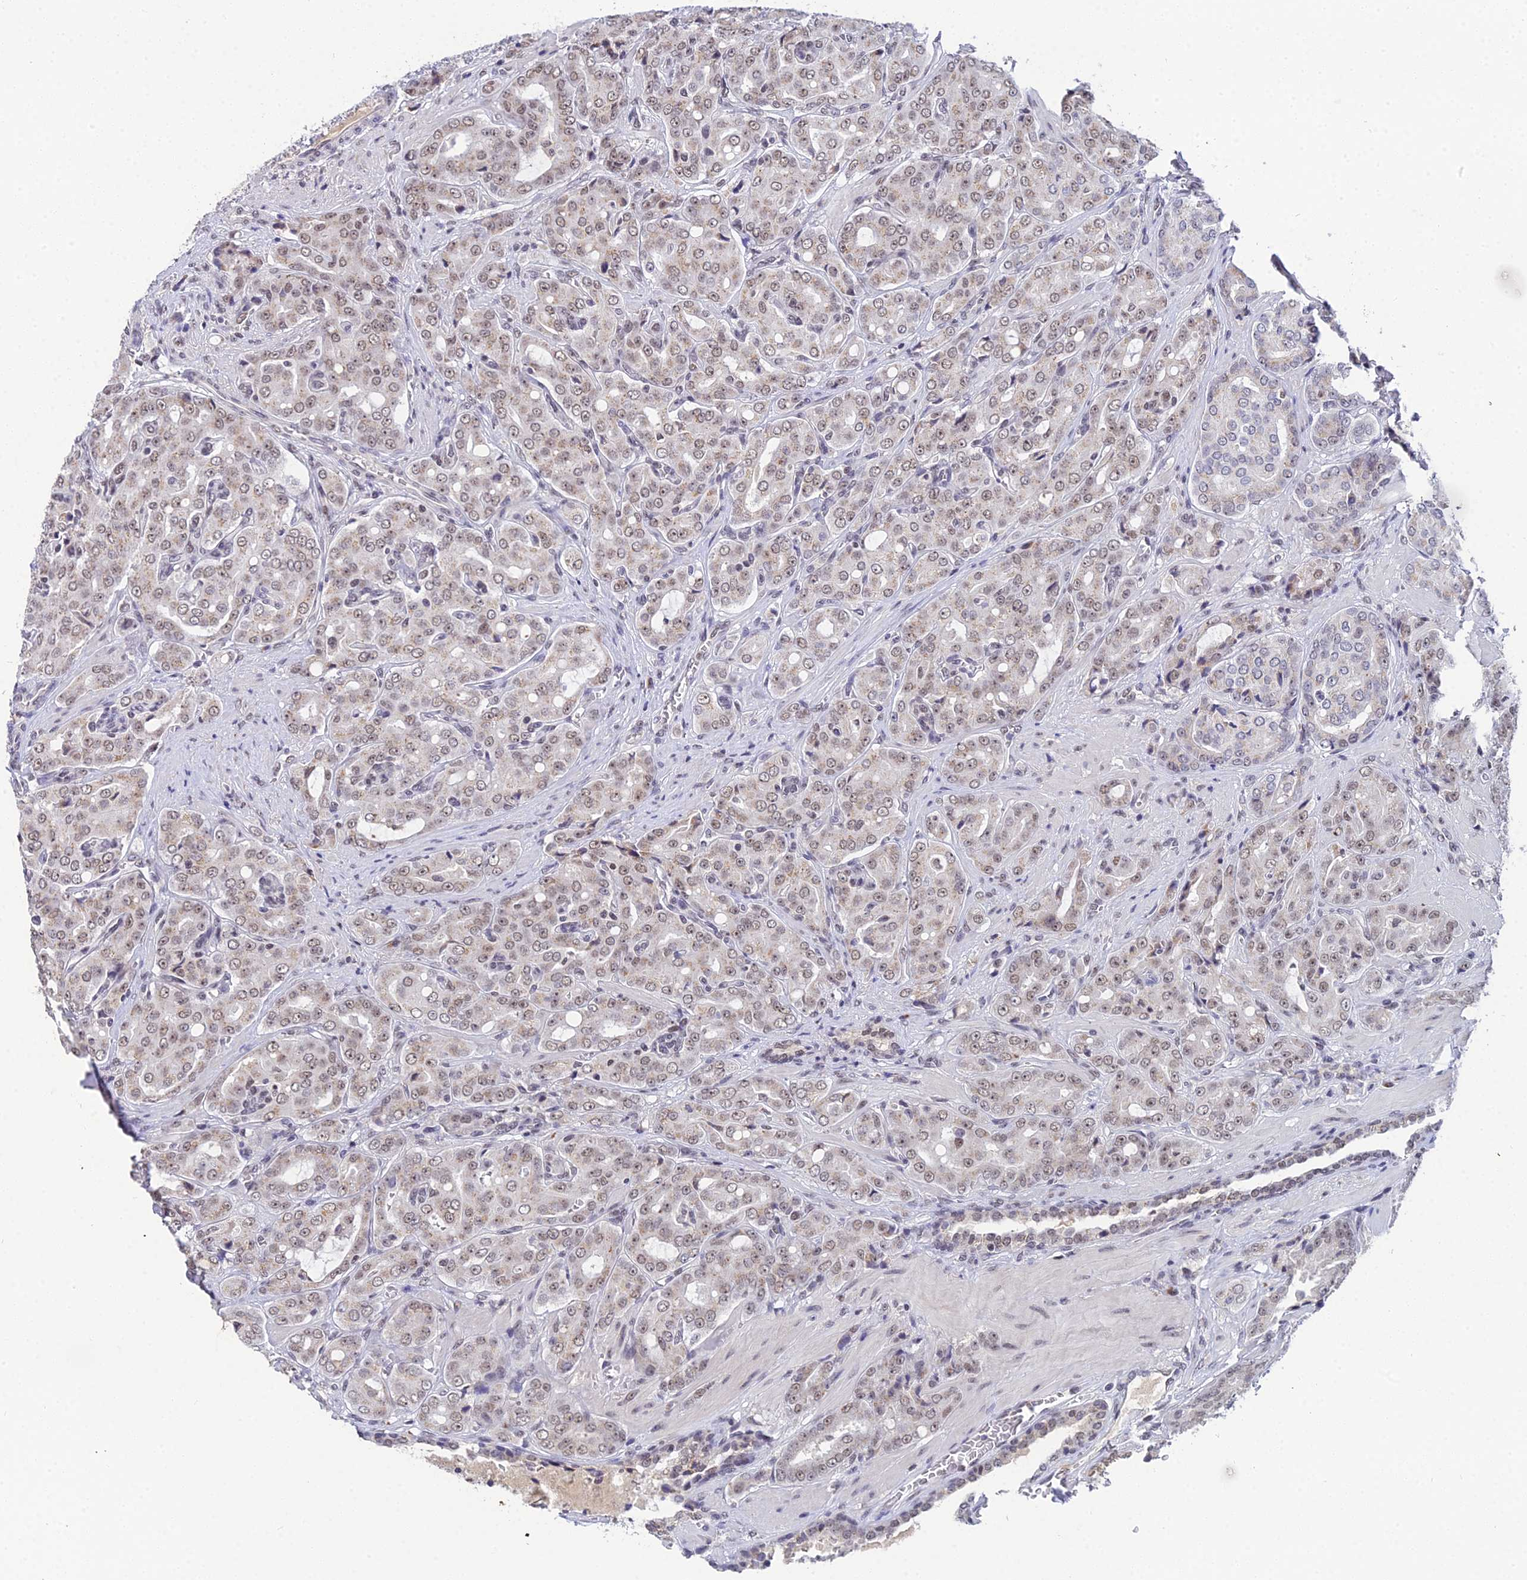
{"staining": {"intensity": "weak", "quantity": "25%-75%", "location": "nuclear"}, "tissue": "prostate cancer", "cell_type": "Tumor cells", "image_type": "cancer", "snomed": [{"axis": "morphology", "description": "Adenocarcinoma, High grade"}, {"axis": "topography", "description": "Prostate"}], "caption": "Immunohistochemistry (IHC) (DAB) staining of prostate adenocarcinoma (high-grade) shows weak nuclear protein staining in about 25%-75% of tumor cells. The staining is performed using DAB brown chromogen to label protein expression. The nuclei are counter-stained blue using hematoxylin.", "gene": "EXOSC3", "patient": {"sex": "male", "age": 68}}